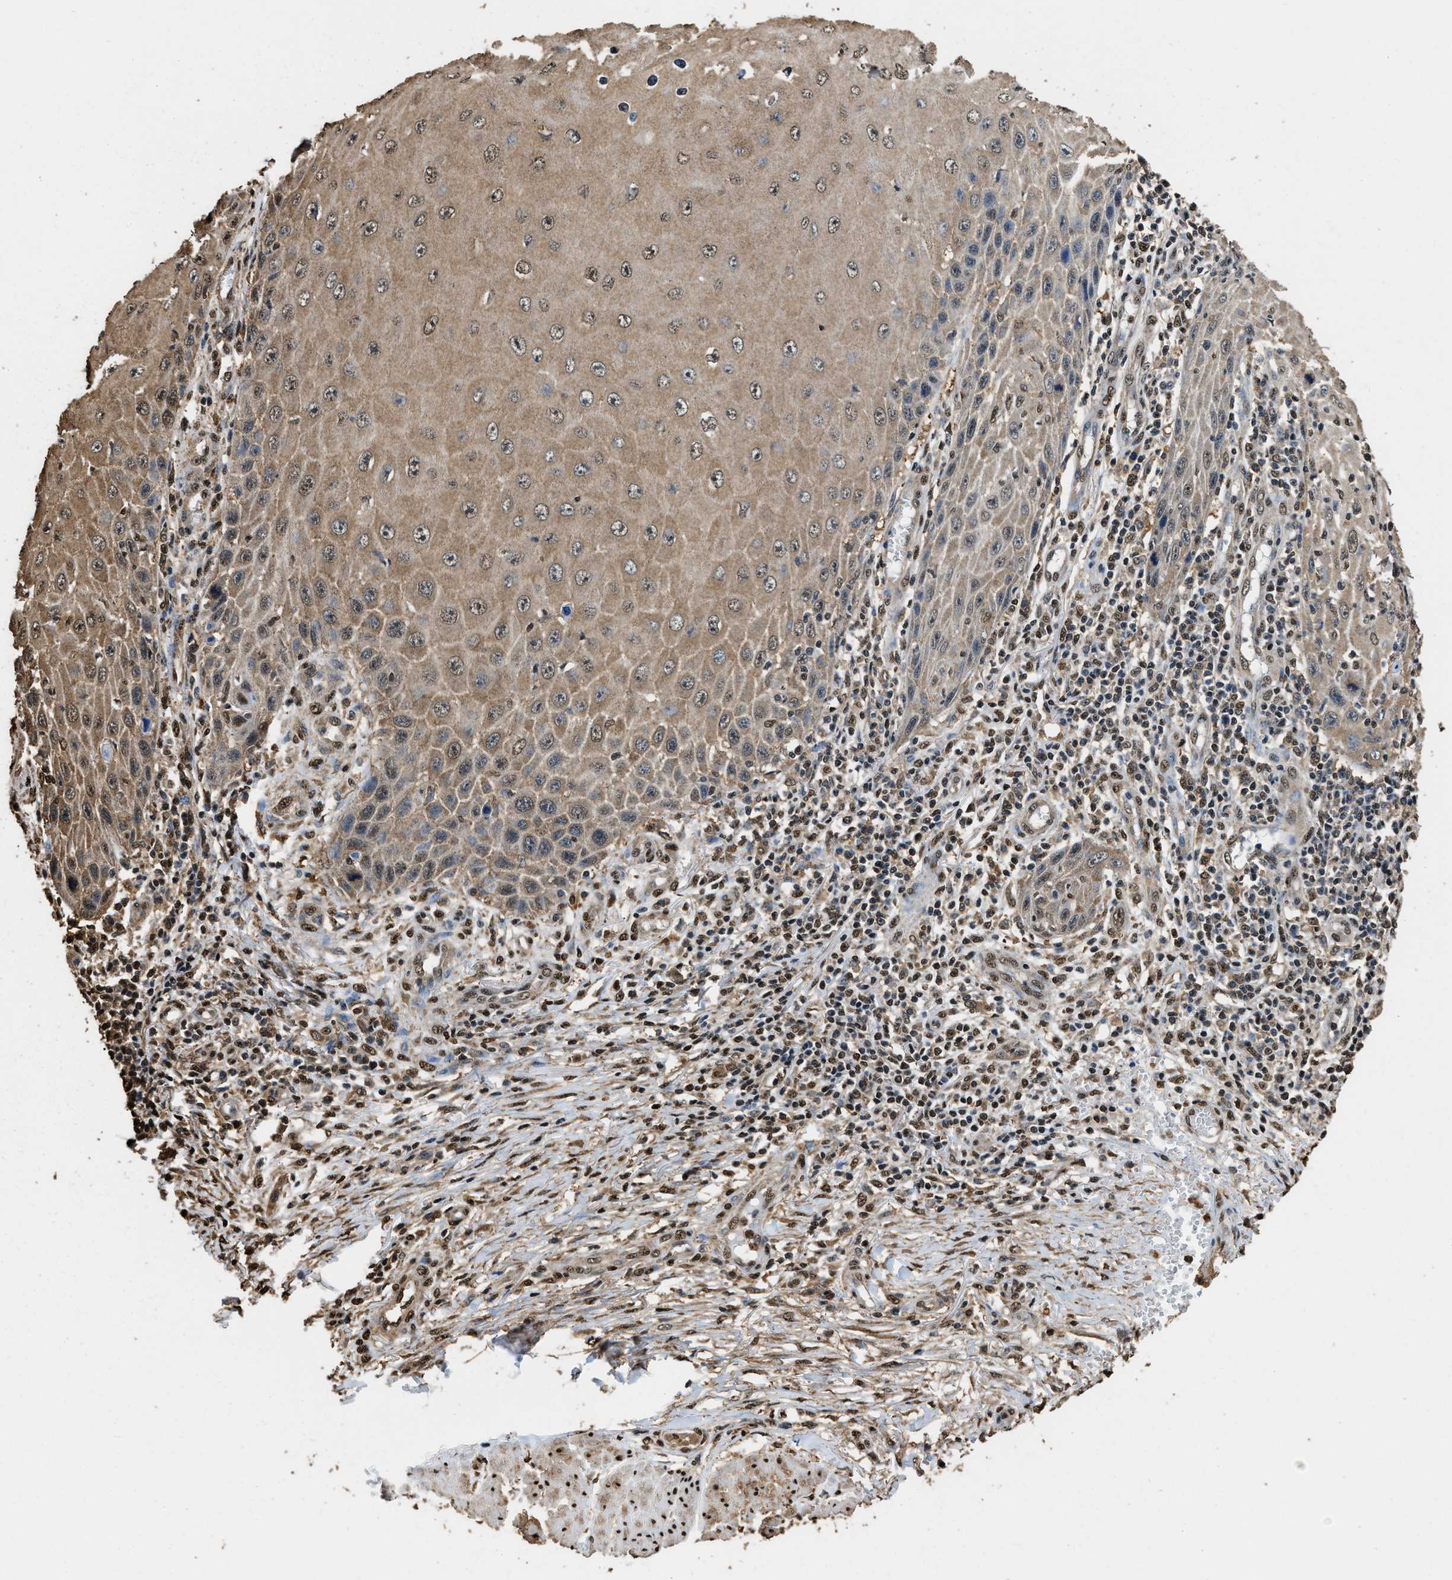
{"staining": {"intensity": "weak", "quantity": ">75%", "location": "cytoplasmic/membranous,nuclear"}, "tissue": "skin cancer", "cell_type": "Tumor cells", "image_type": "cancer", "snomed": [{"axis": "morphology", "description": "Squamous cell carcinoma, NOS"}, {"axis": "topography", "description": "Skin"}], "caption": "Immunohistochemical staining of squamous cell carcinoma (skin) exhibits low levels of weak cytoplasmic/membranous and nuclear positivity in approximately >75% of tumor cells.", "gene": "GAPDH", "patient": {"sex": "female", "age": 73}}